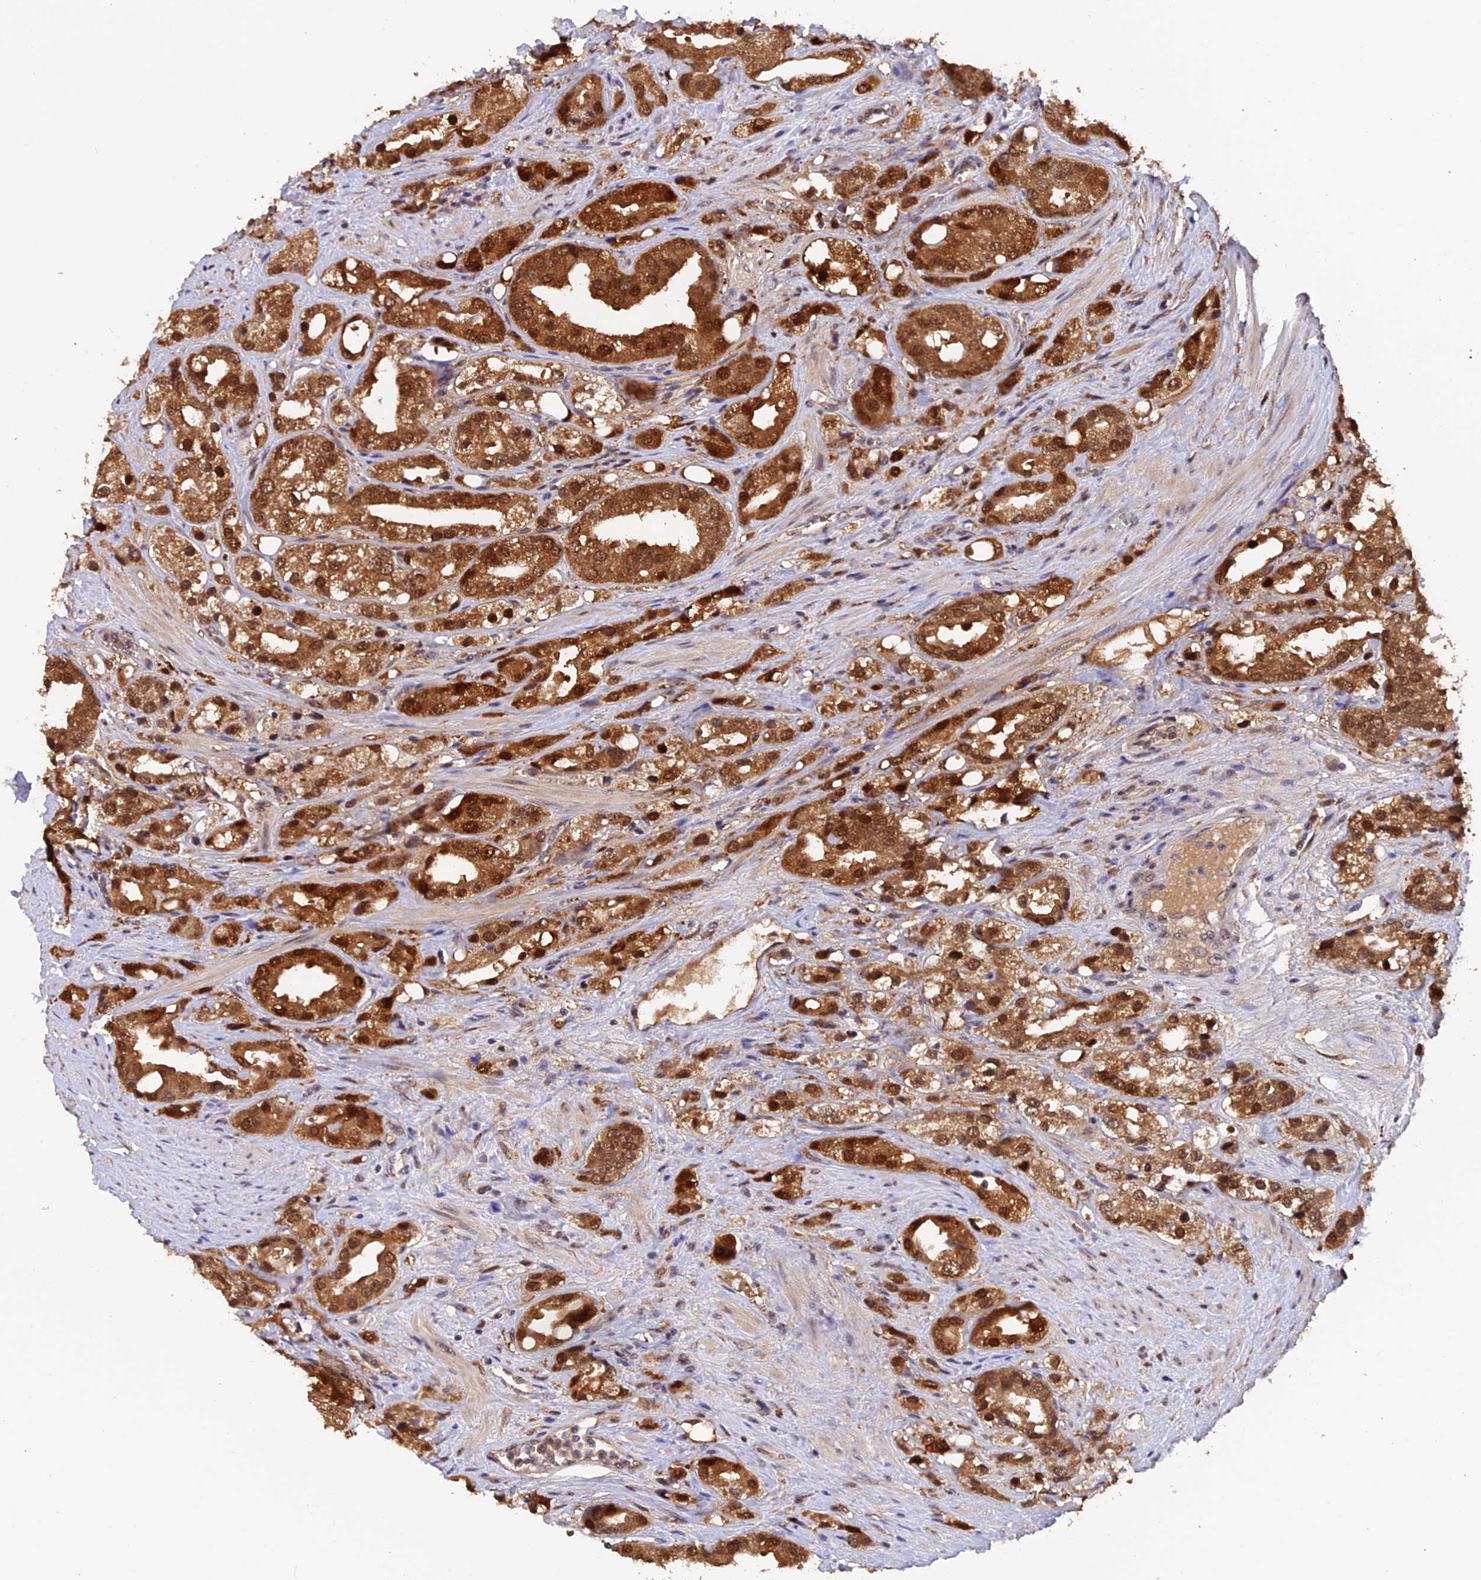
{"staining": {"intensity": "strong", "quantity": ">75%", "location": "cytoplasmic/membranous,nuclear"}, "tissue": "prostate cancer", "cell_type": "Tumor cells", "image_type": "cancer", "snomed": [{"axis": "morphology", "description": "Adenocarcinoma, NOS"}, {"axis": "topography", "description": "Prostate"}], "caption": "Immunohistochemistry image of neoplastic tissue: human prostate adenocarcinoma stained using immunohistochemistry (IHC) shows high levels of strong protein expression localized specifically in the cytoplasmic/membranous and nuclear of tumor cells, appearing as a cytoplasmic/membranous and nuclear brown color.", "gene": "MNS1", "patient": {"sex": "male", "age": 79}}